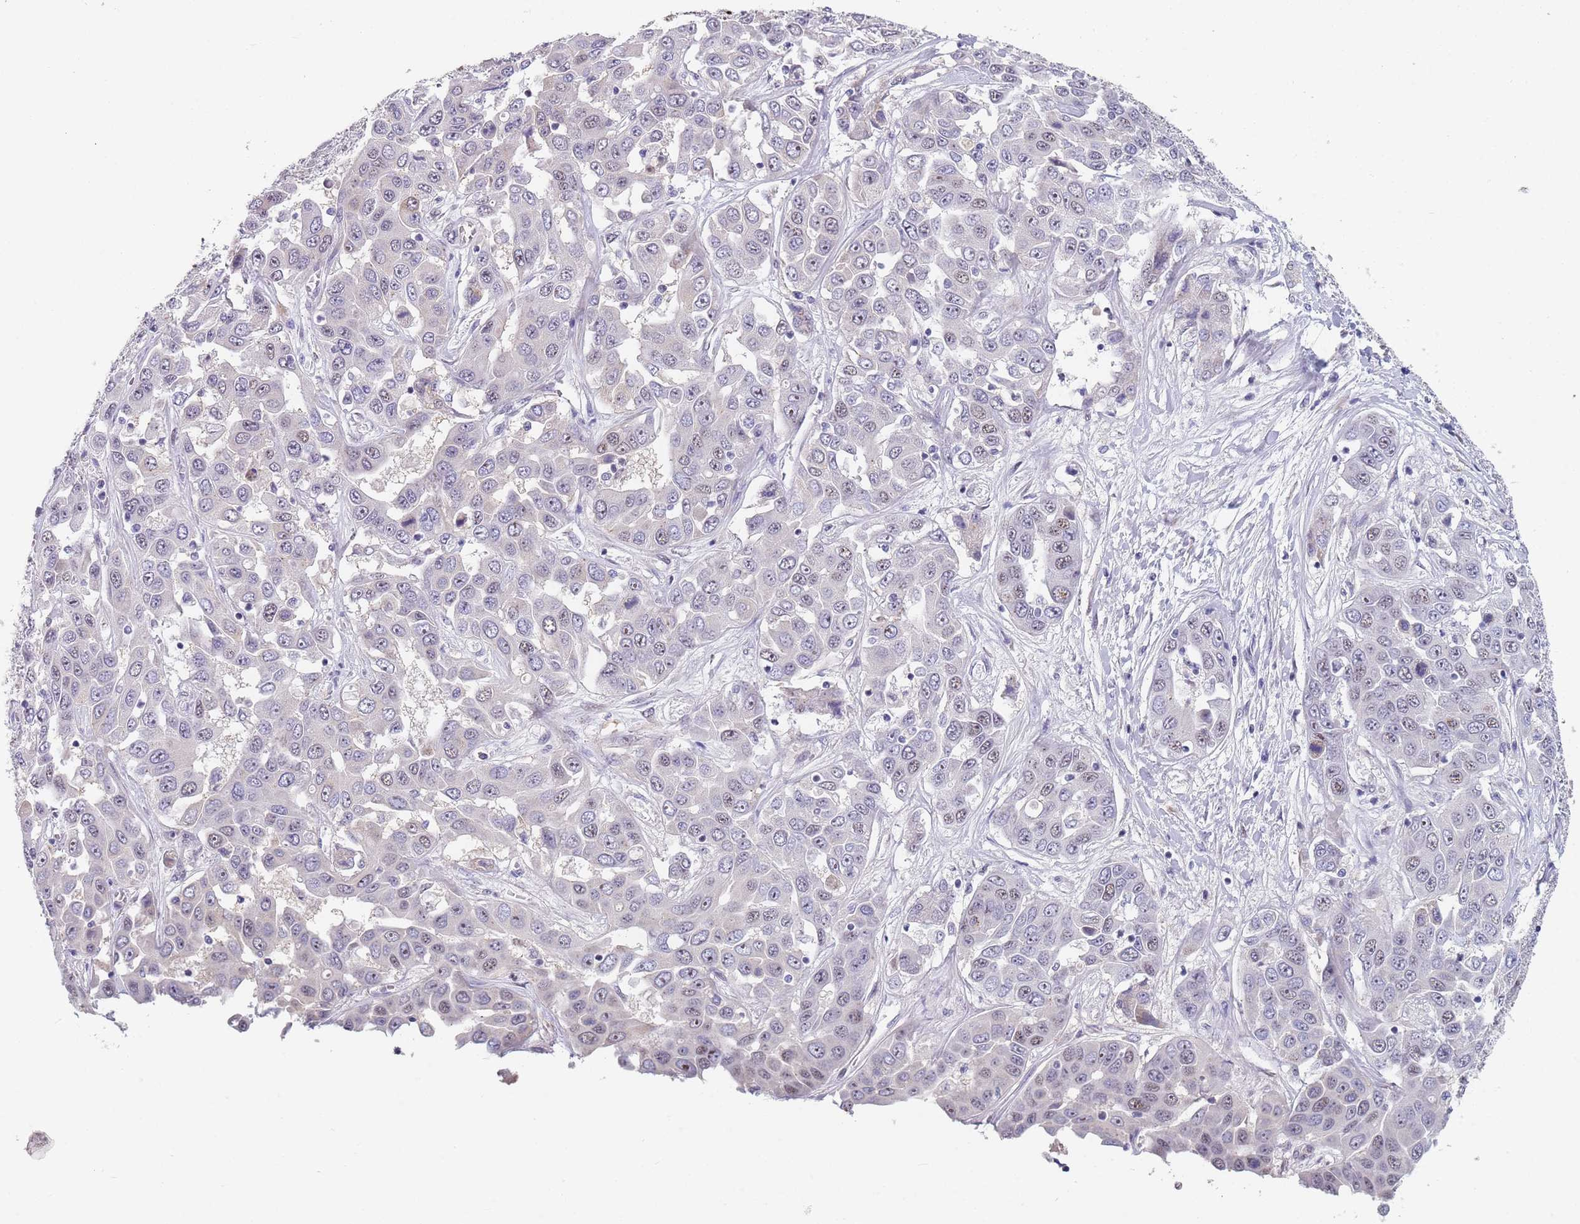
{"staining": {"intensity": "weak", "quantity": "<25%", "location": "nuclear"}, "tissue": "liver cancer", "cell_type": "Tumor cells", "image_type": "cancer", "snomed": [{"axis": "morphology", "description": "Cholangiocarcinoma"}, {"axis": "topography", "description": "Liver"}], "caption": "An IHC histopathology image of cholangiocarcinoma (liver) is shown. There is no staining in tumor cells of cholangiocarcinoma (liver). (Stains: DAB (3,3'-diaminobenzidine) immunohistochemistry with hematoxylin counter stain, Microscopy: brightfield microscopy at high magnification).", "gene": "PLCL2", "patient": {"sex": "female", "age": 52}}